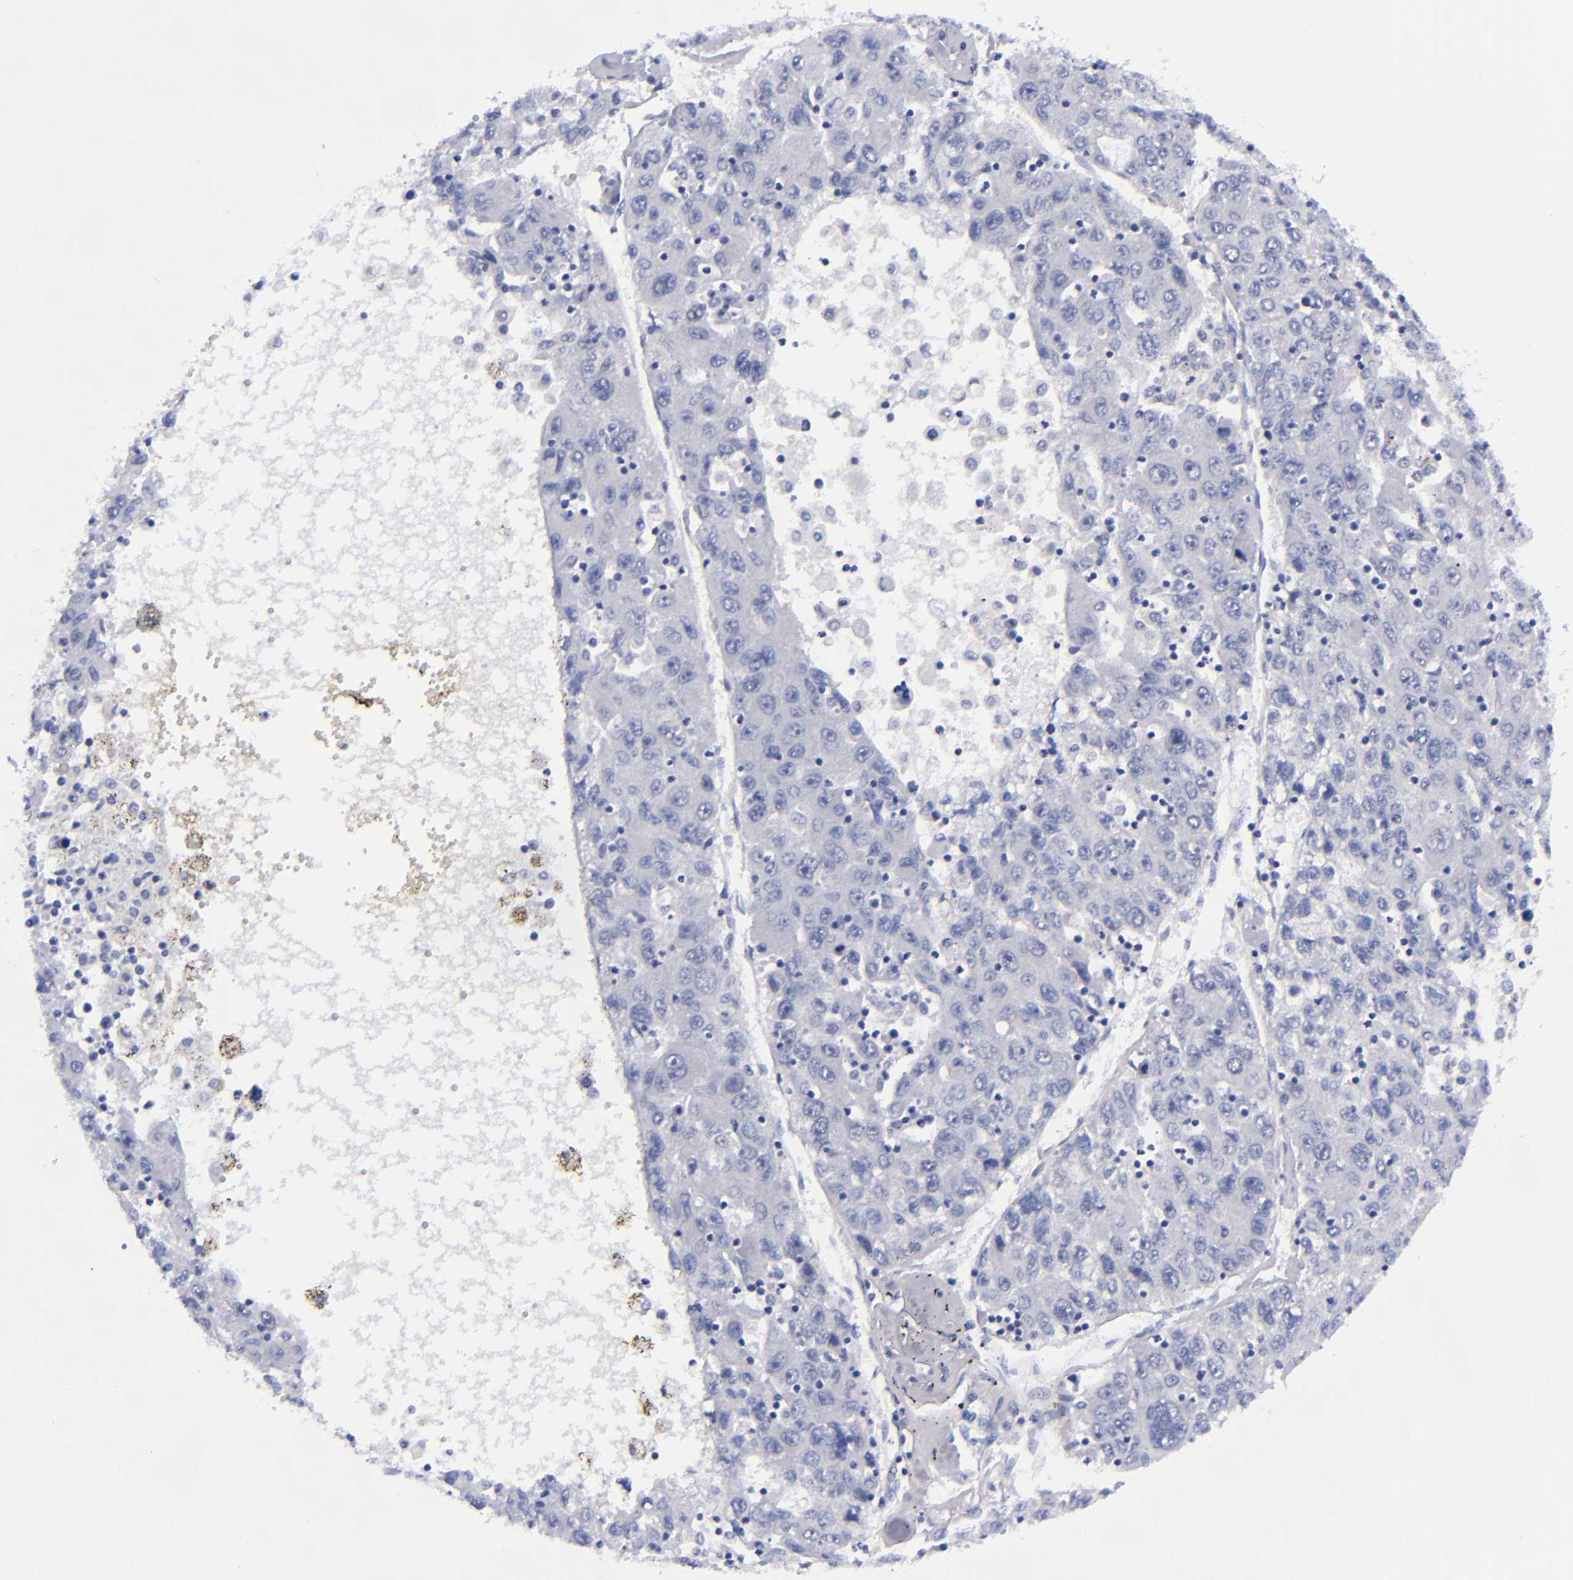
{"staining": {"intensity": "negative", "quantity": "none", "location": "none"}, "tissue": "liver cancer", "cell_type": "Tumor cells", "image_type": "cancer", "snomed": [{"axis": "morphology", "description": "Carcinoma, Hepatocellular, NOS"}, {"axis": "topography", "description": "Liver"}], "caption": "Immunohistochemistry of human liver hepatocellular carcinoma exhibits no staining in tumor cells.", "gene": "MCM7", "patient": {"sex": "male", "age": 49}}